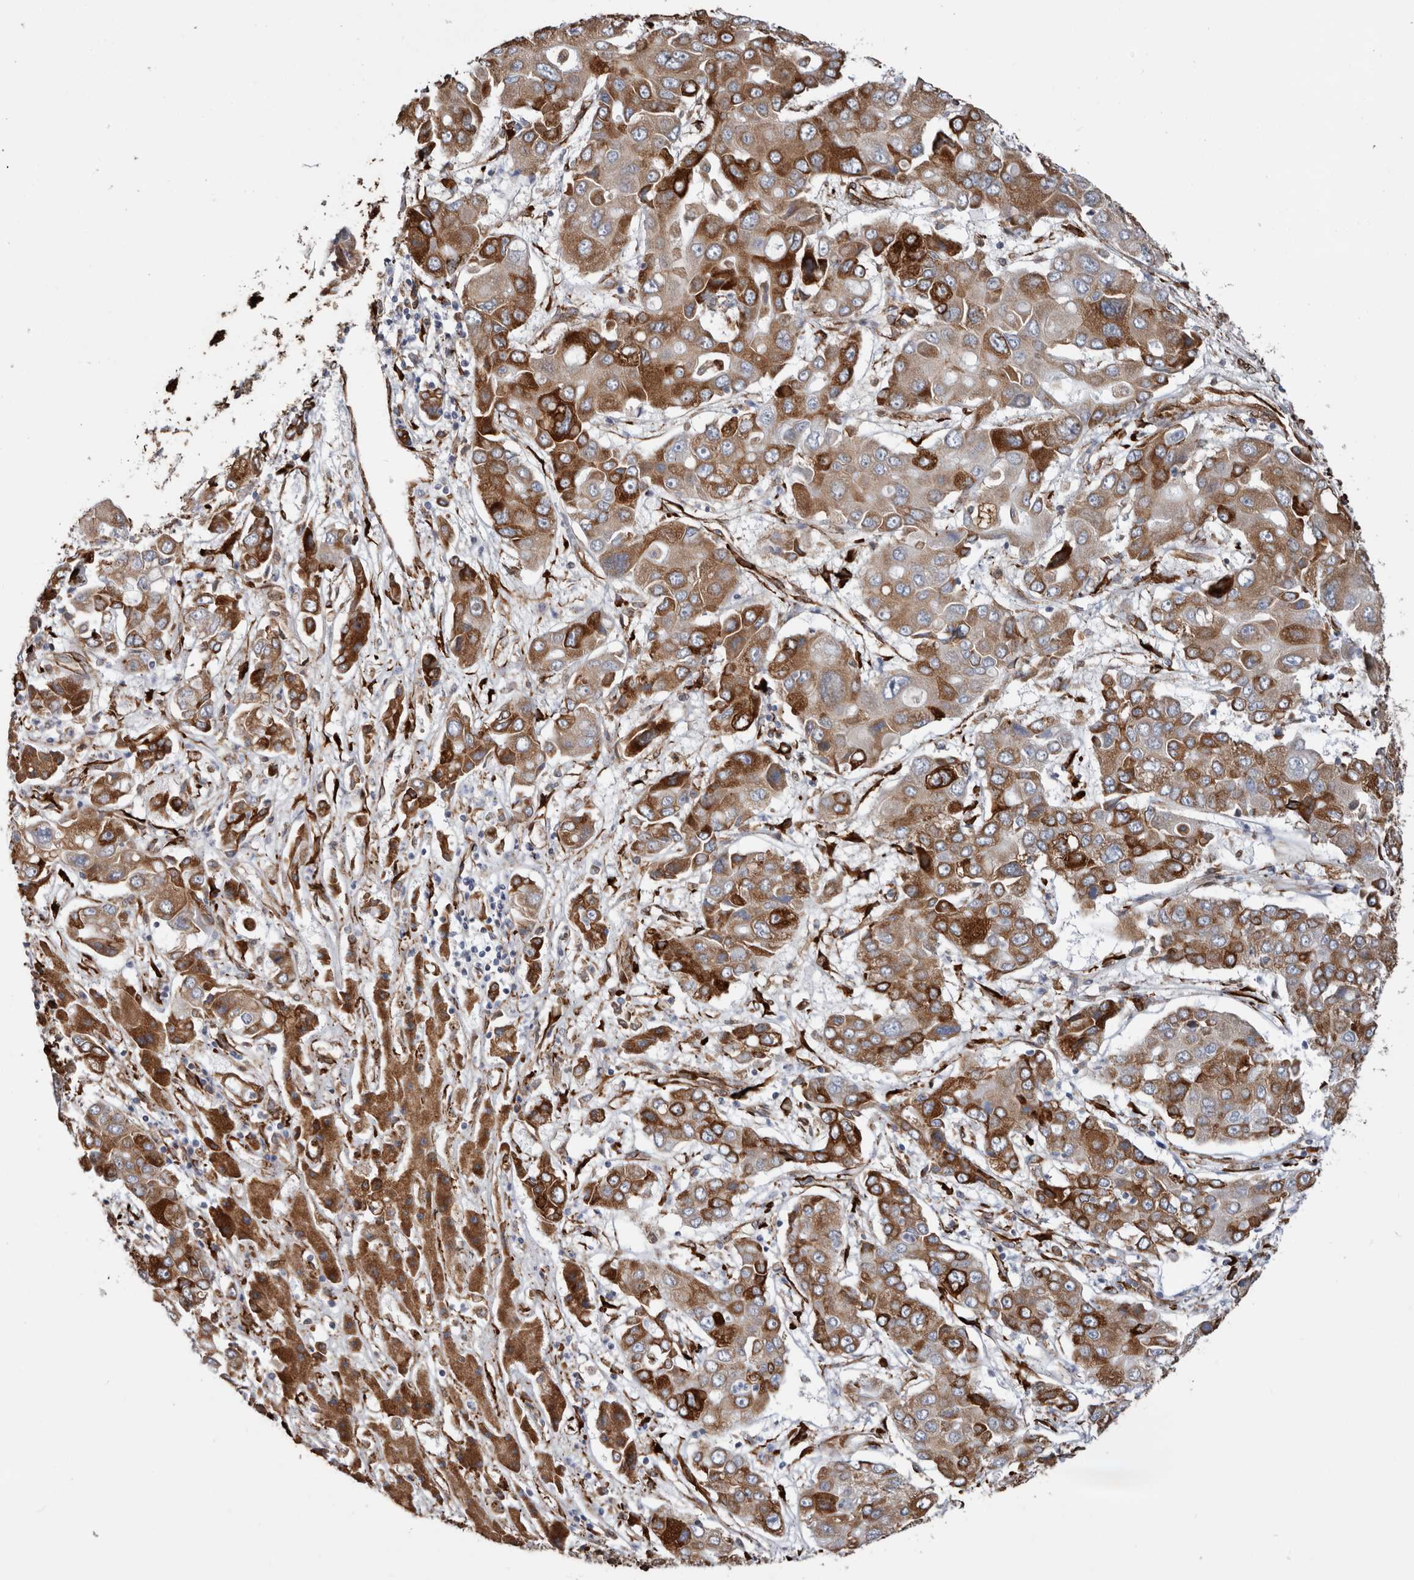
{"staining": {"intensity": "moderate", "quantity": ">75%", "location": "cytoplasmic/membranous"}, "tissue": "liver cancer", "cell_type": "Tumor cells", "image_type": "cancer", "snomed": [{"axis": "morphology", "description": "Cholangiocarcinoma"}, {"axis": "topography", "description": "Liver"}], "caption": "A medium amount of moderate cytoplasmic/membranous expression is appreciated in approximately >75% of tumor cells in cholangiocarcinoma (liver) tissue. (DAB IHC, brown staining for protein, blue staining for nuclei).", "gene": "SEMA3E", "patient": {"sex": "male", "age": 67}}